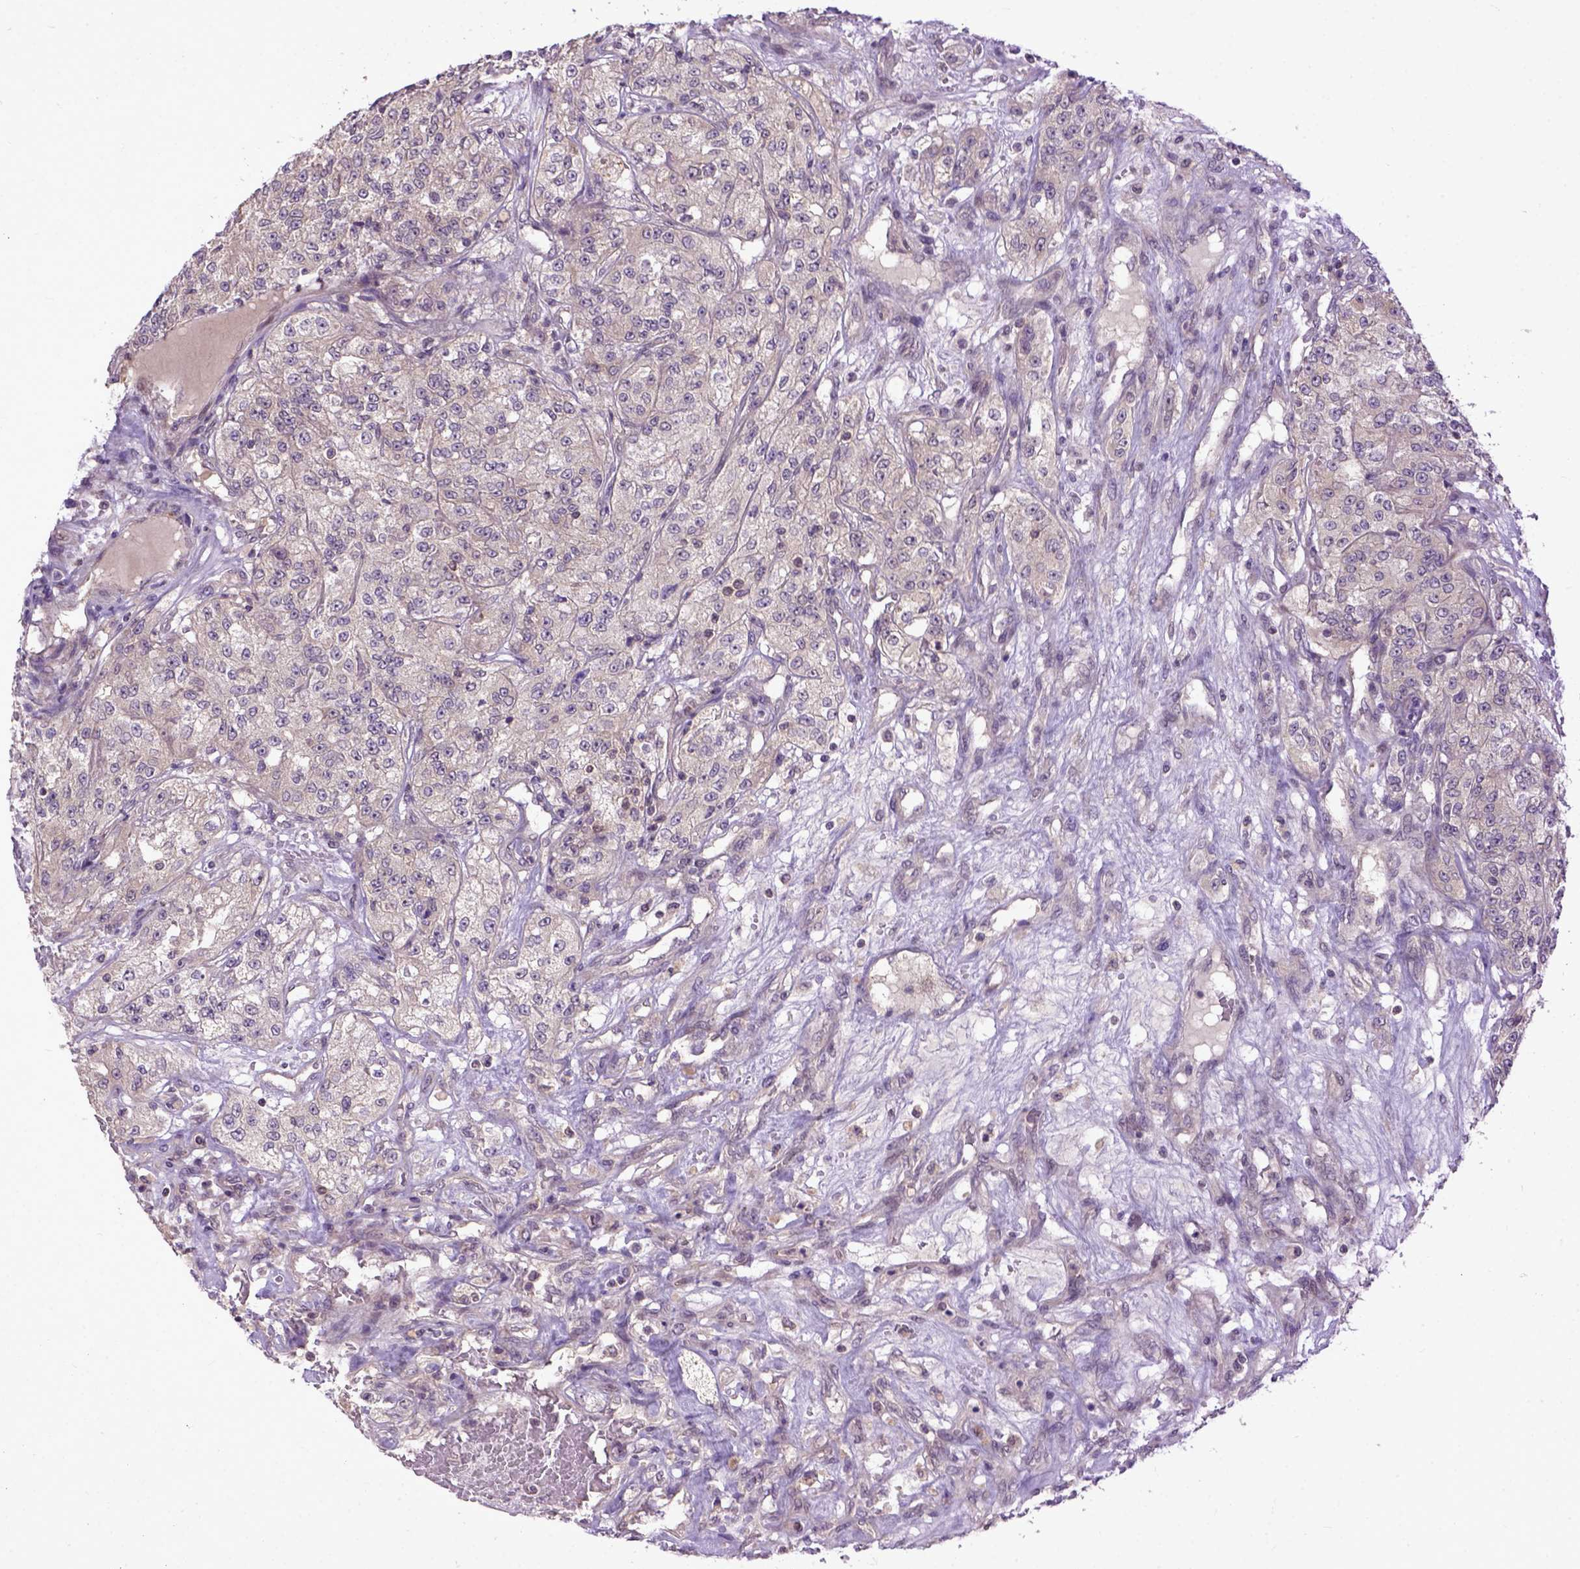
{"staining": {"intensity": "negative", "quantity": "none", "location": "none"}, "tissue": "renal cancer", "cell_type": "Tumor cells", "image_type": "cancer", "snomed": [{"axis": "morphology", "description": "Adenocarcinoma, NOS"}, {"axis": "topography", "description": "Kidney"}], "caption": "IHC of human renal cancer (adenocarcinoma) exhibits no staining in tumor cells.", "gene": "CPNE1", "patient": {"sex": "female", "age": 63}}